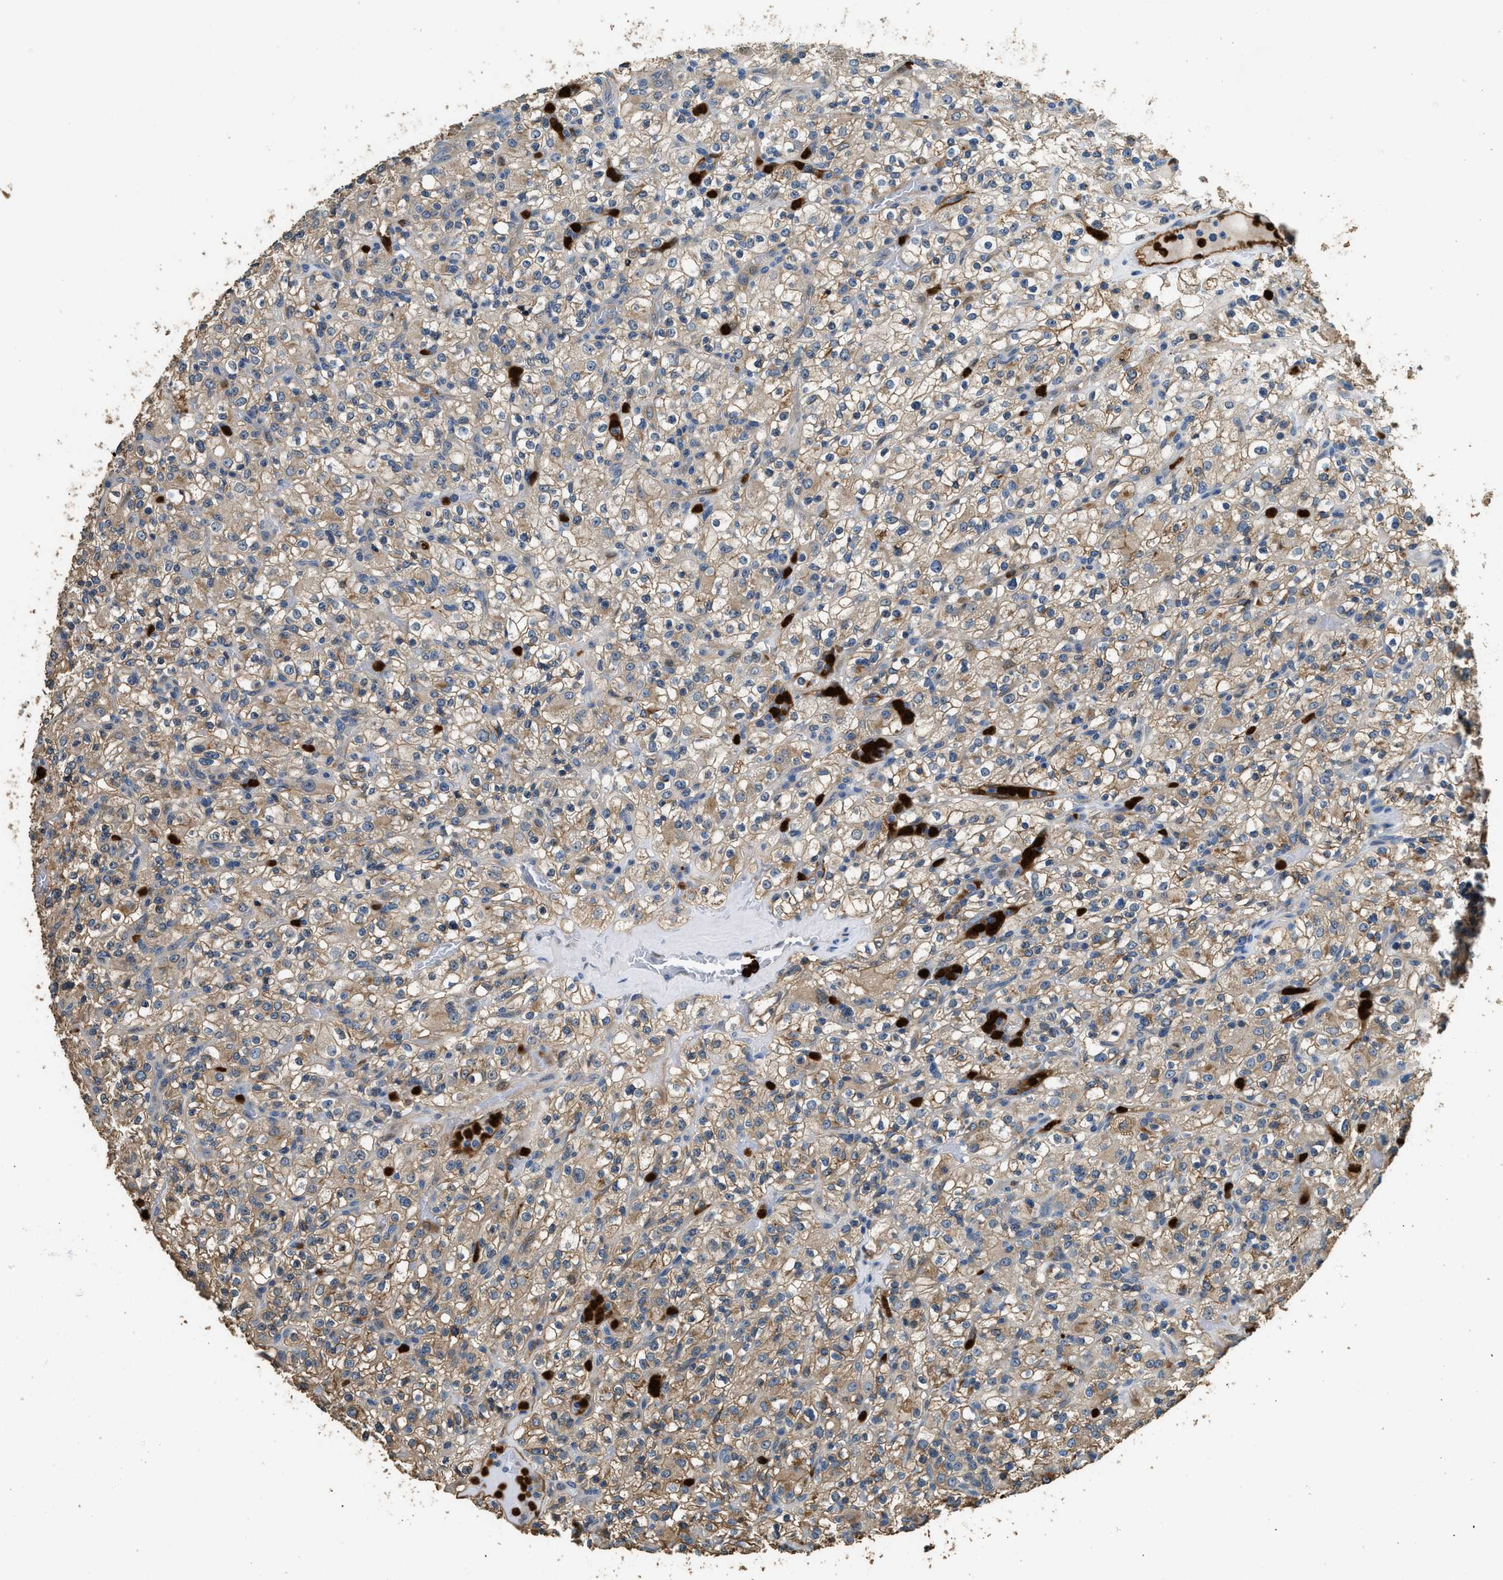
{"staining": {"intensity": "weak", "quantity": ">75%", "location": "cytoplasmic/membranous"}, "tissue": "renal cancer", "cell_type": "Tumor cells", "image_type": "cancer", "snomed": [{"axis": "morphology", "description": "Normal tissue, NOS"}, {"axis": "morphology", "description": "Adenocarcinoma, NOS"}, {"axis": "topography", "description": "Kidney"}], "caption": "High-power microscopy captured an immunohistochemistry (IHC) image of renal adenocarcinoma, revealing weak cytoplasmic/membranous expression in about >75% of tumor cells. (IHC, brightfield microscopy, high magnification).", "gene": "ANXA3", "patient": {"sex": "female", "age": 72}}